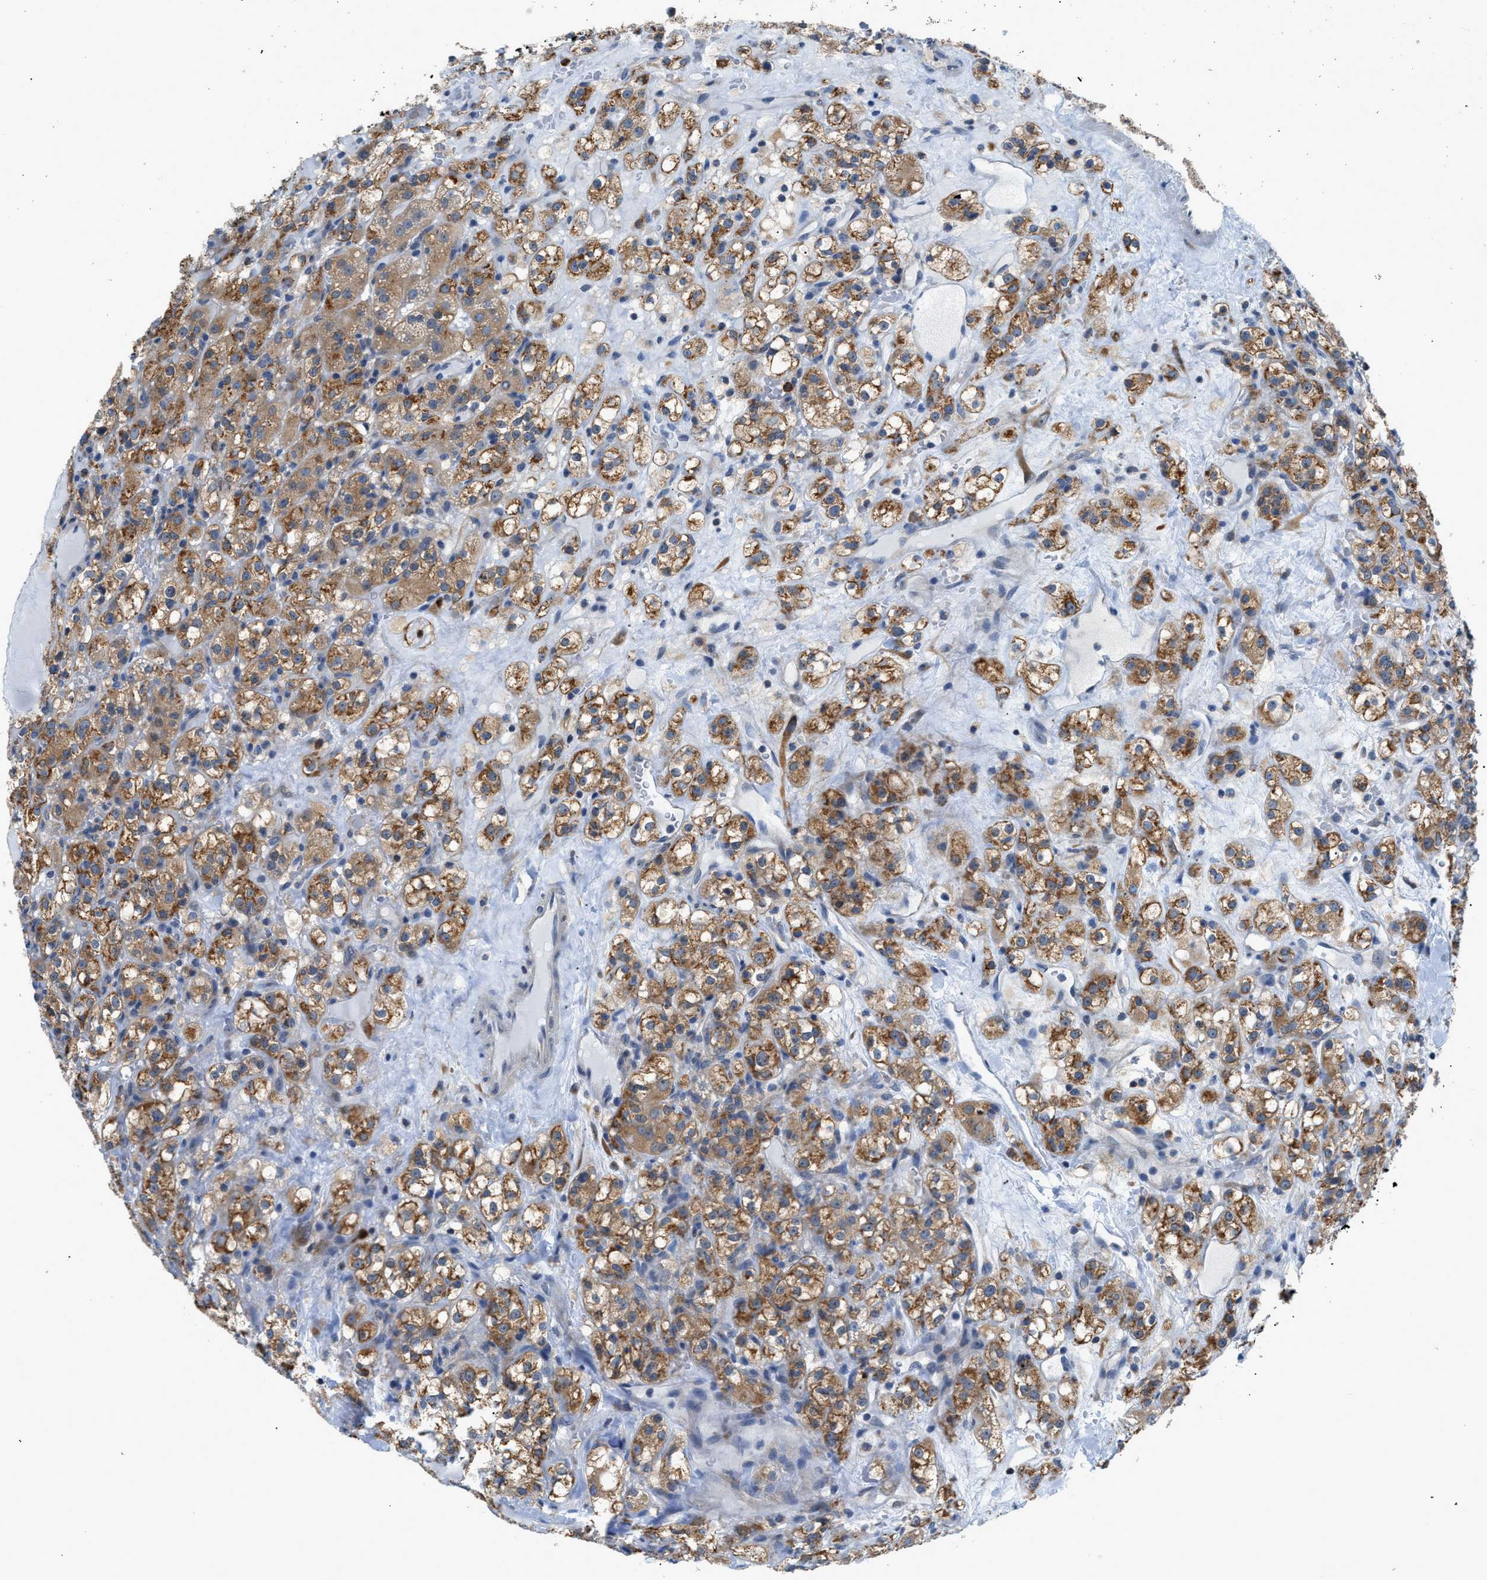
{"staining": {"intensity": "moderate", "quantity": ">75%", "location": "cytoplasmic/membranous"}, "tissue": "renal cancer", "cell_type": "Tumor cells", "image_type": "cancer", "snomed": [{"axis": "morphology", "description": "Normal tissue, NOS"}, {"axis": "morphology", "description": "Adenocarcinoma, NOS"}, {"axis": "topography", "description": "Kidney"}], "caption": "Protein analysis of renal cancer (adenocarcinoma) tissue displays moderate cytoplasmic/membranous positivity in about >75% of tumor cells.", "gene": "TMEM45B", "patient": {"sex": "male", "age": 61}}